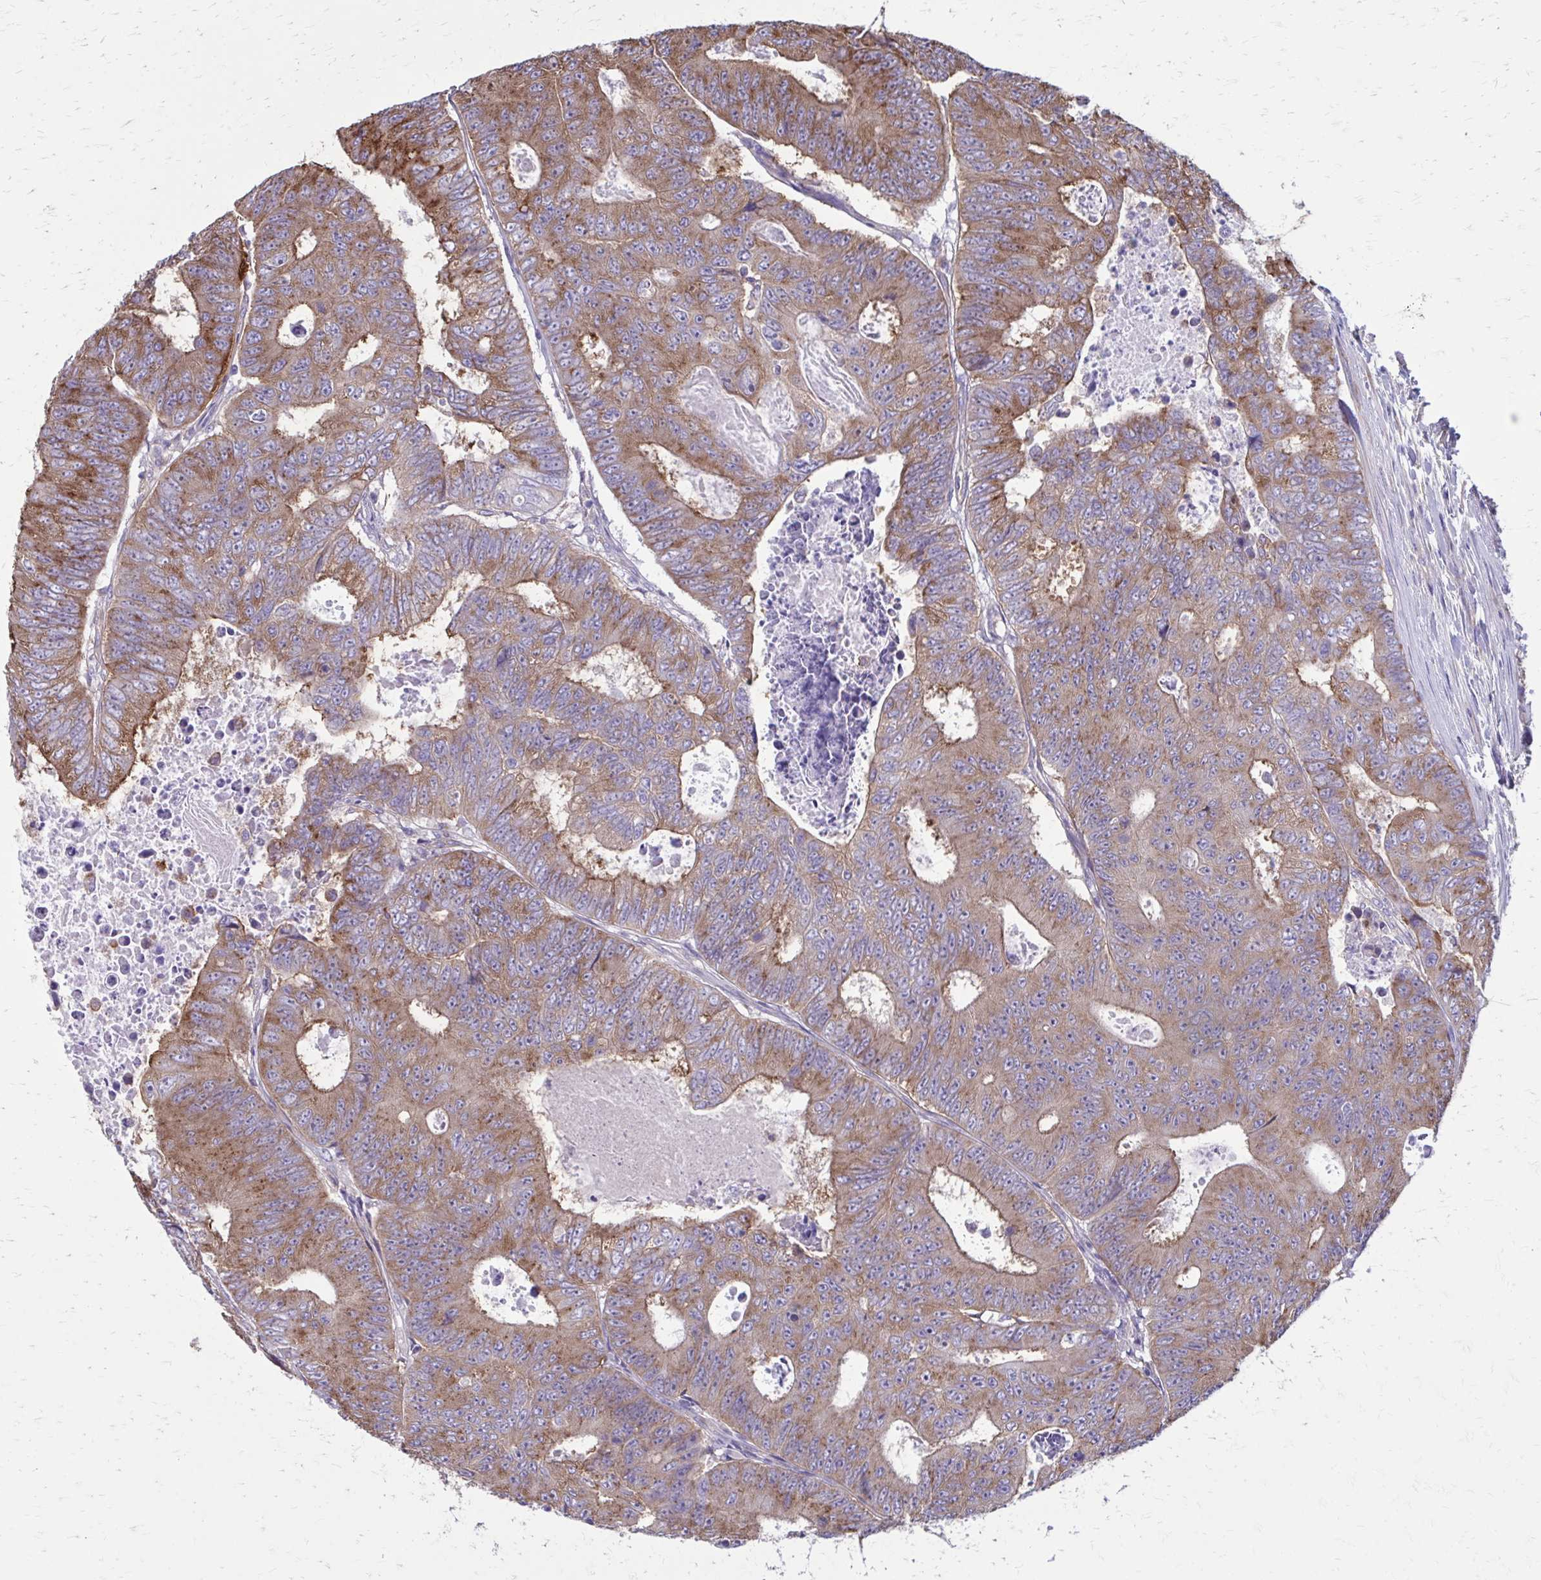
{"staining": {"intensity": "moderate", "quantity": ">75%", "location": "cytoplasmic/membranous"}, "tissue": "colorectal cancer", "cell_type": "Tumor cells", "image_type": "cancer", "snomed": [{"axis": "morphology", "description": "Adenocarcinoma, NOS"}, {"axis": "topography", "description": "Colon"}], "caption": "Immunohistochemical staining of adenocarcinoma (colorectal) displays medium levels of moderate cytoplasmic/membranous expression in about >75% of tumor cells.", "gene": "CLTA", "patient": {"sex": "female", "age": 48}}